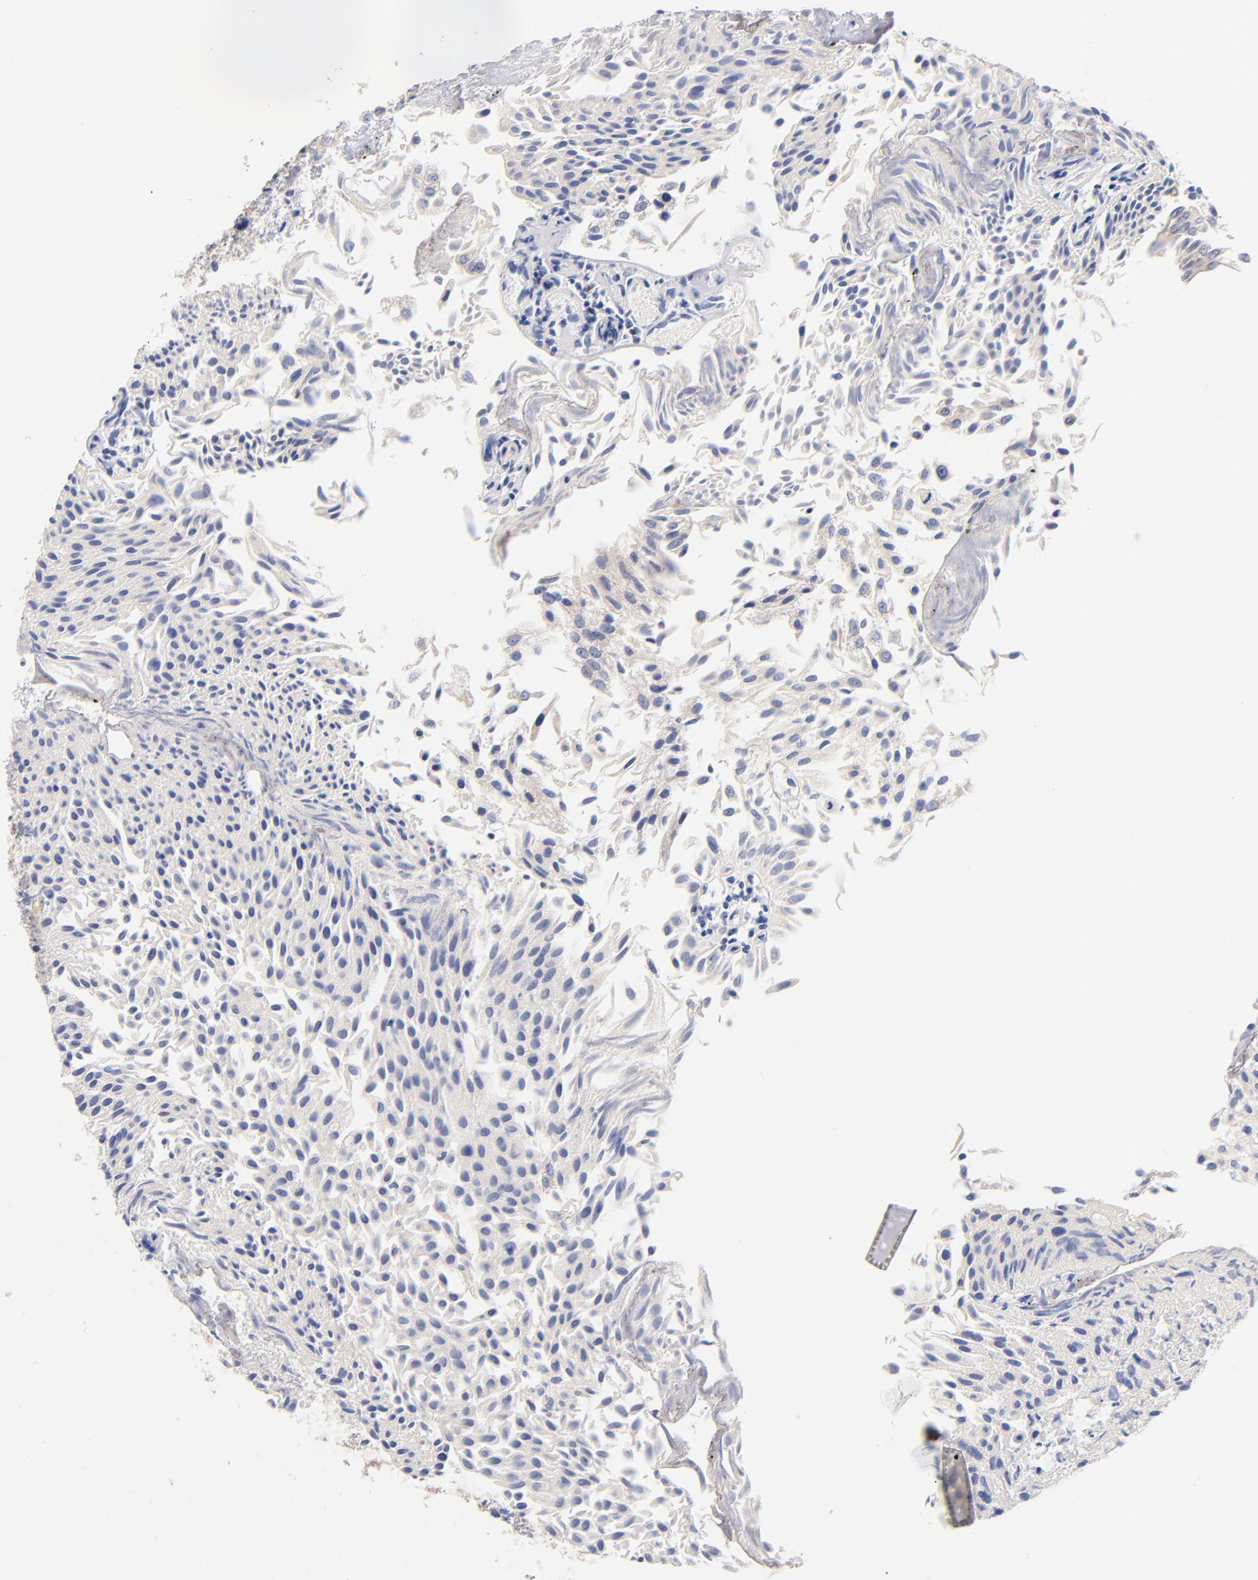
{"staining": {"intensity": "weak", "quantity": ">75%", "location": "cytoplasmic/membranous"}, "tissue": "urothelial cancer", "cell_type": "Tumor cells", "image_type": "cancer", "snomed": [{"axis": "morphology", "description": "Urothelial carcinoma, Low grade"}, {"axis": "topography", "description": "Urinary bladder"}], "caption": "Weak cytoplasmic/membranous protein expression is seen in about >75% of tumor cells in low-grade urothelial carcinoma.", "gene": "TNFRSF13C", "patient": {"sex": "male", "age": 86}}